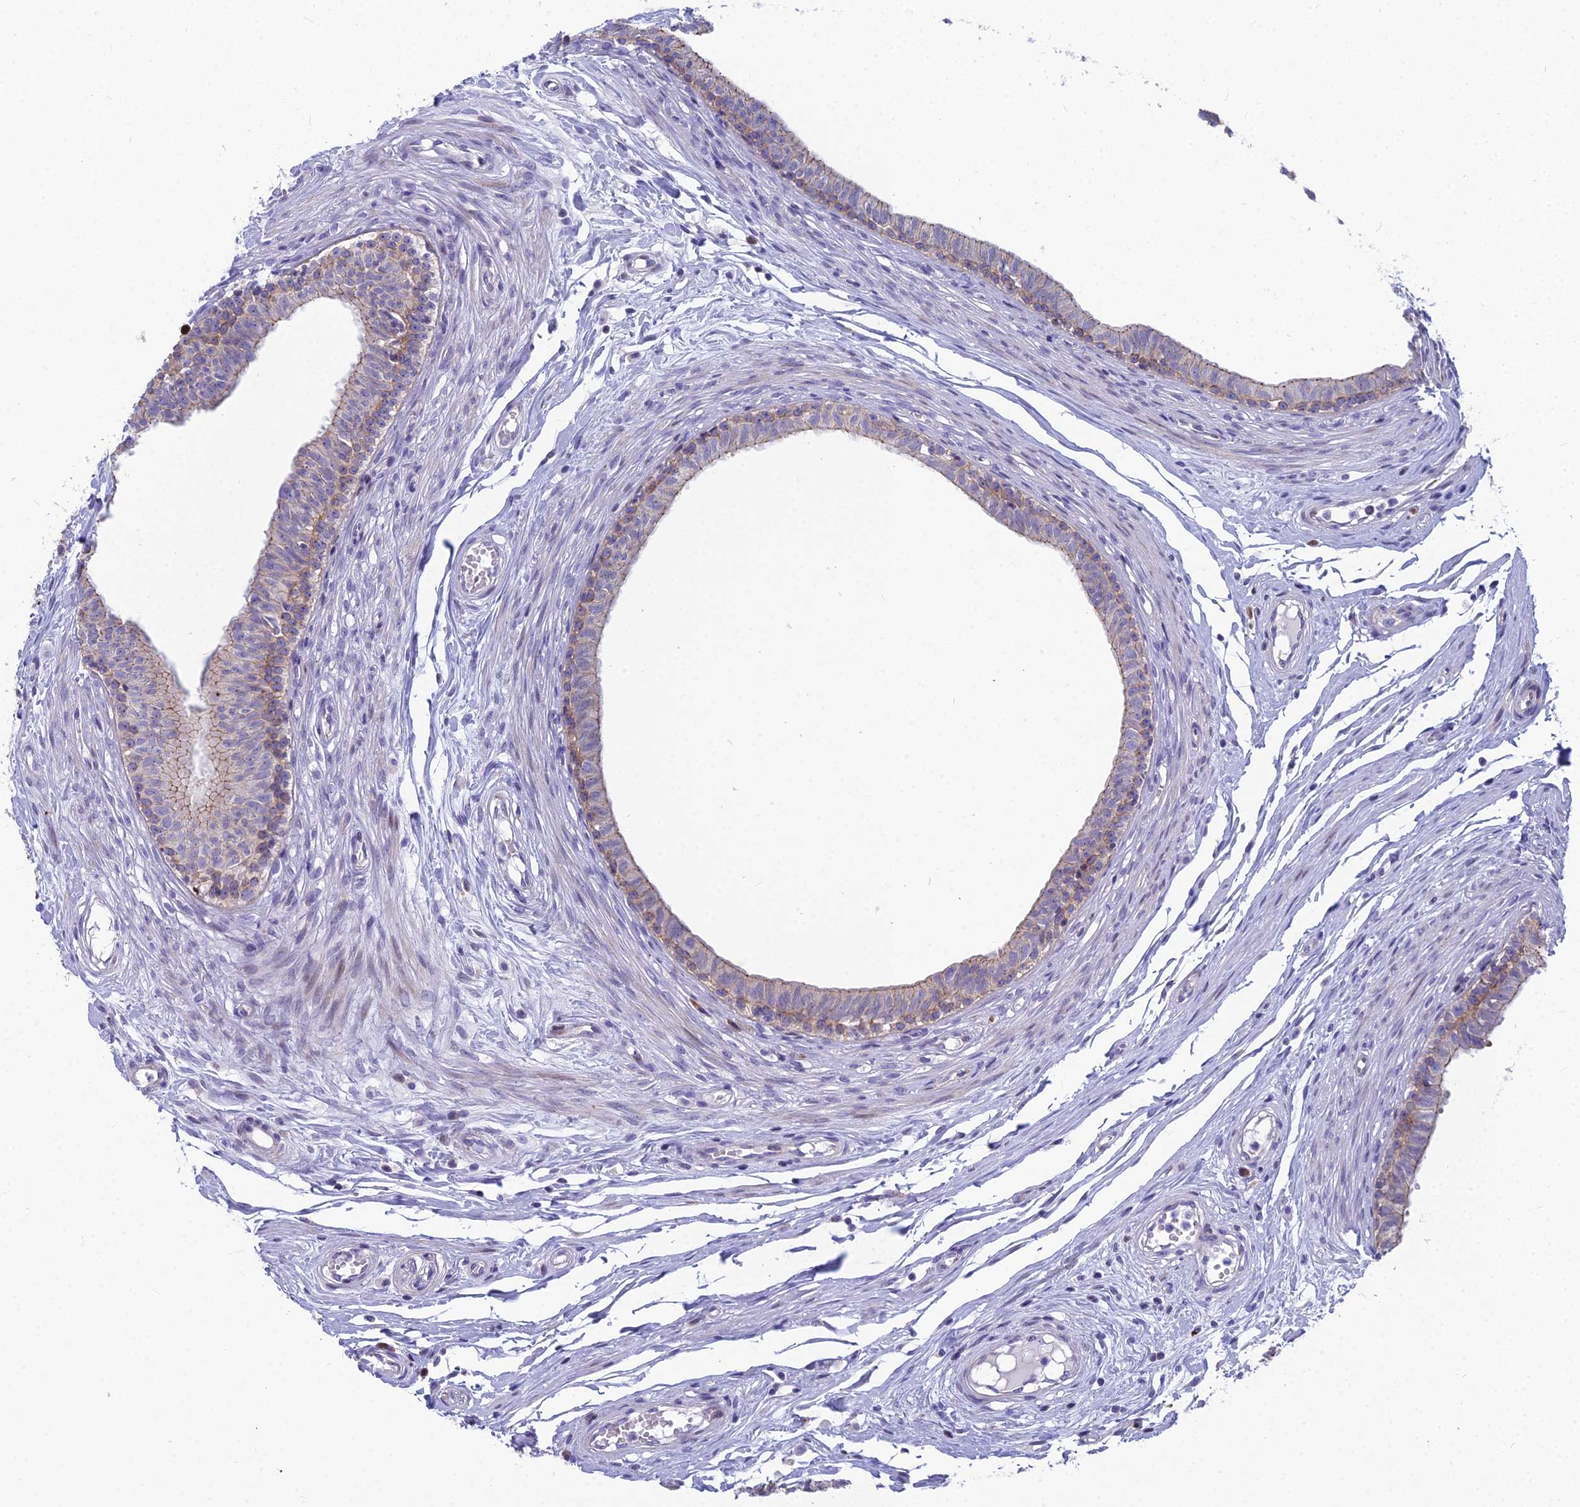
{"staining": {"intensity": "moderate", "quantity": "<25%", "location": "cytoplasmic/membranous"}, "tissue": "epididymis", "cell_type": "Glandular cells", "image_type": "normal", "snomed": [{"axis": "morphology", "description": "Normal tissue, NOS"}, {"axis": "topography", "description": "Epididymis, spermatic cord, NOS"}], "caption": "Immunohistochemistry staining of normal epididymis, which demonstrates low levels of moderate cytoplasmic/membranous expression in about <25% of glandular cells indicating moderate cytoplasmic/membranous protein staining. The staining was performed using DAB (3,3'-diaminobenzidine) (brown) for protein detection and nuclei were counterstained in hematoxylin (blue).", "gene": "ENSG00000285920", "patient": {"sex": "male", "age": 22}}